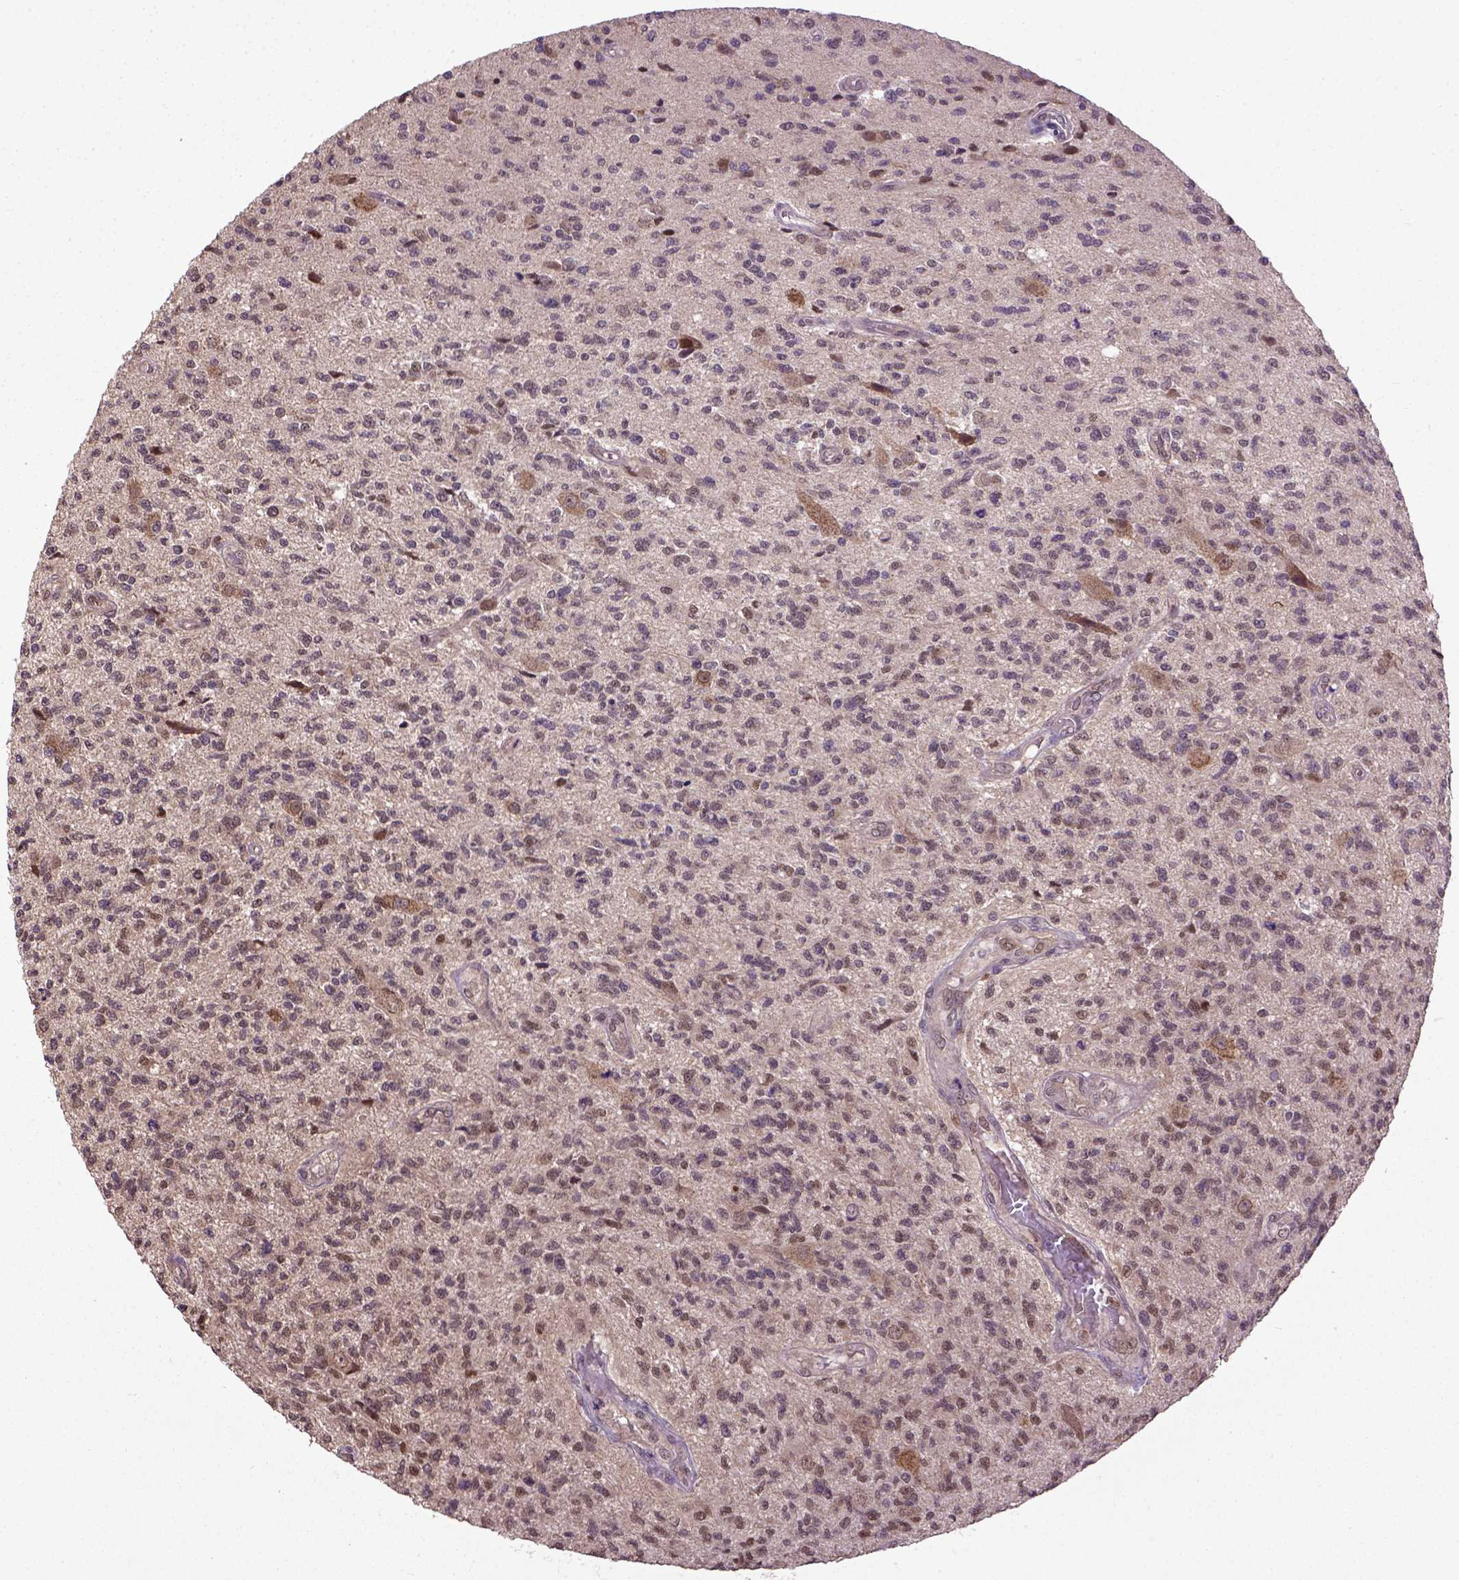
{"staining": {"intensity": "moderate", "quantity": "25%-75%", "location": "nuclear"}, "tissue": "glioma", "cell_type": "Tumor cells", "image_type": "cancer", "snomed": [{"axis": "morphology", "description": "Glioma, malignant, High grade"}, {"axis": "topography", "description": "Brain"}], "caption": "Immunohistochemical staining of human glioma shows medium levels of moderate nuclear protein expression in approximately 25%-75% of tumor cells.", "gene": "UBA3", "patient": {"sex": "male", "age": 56}}